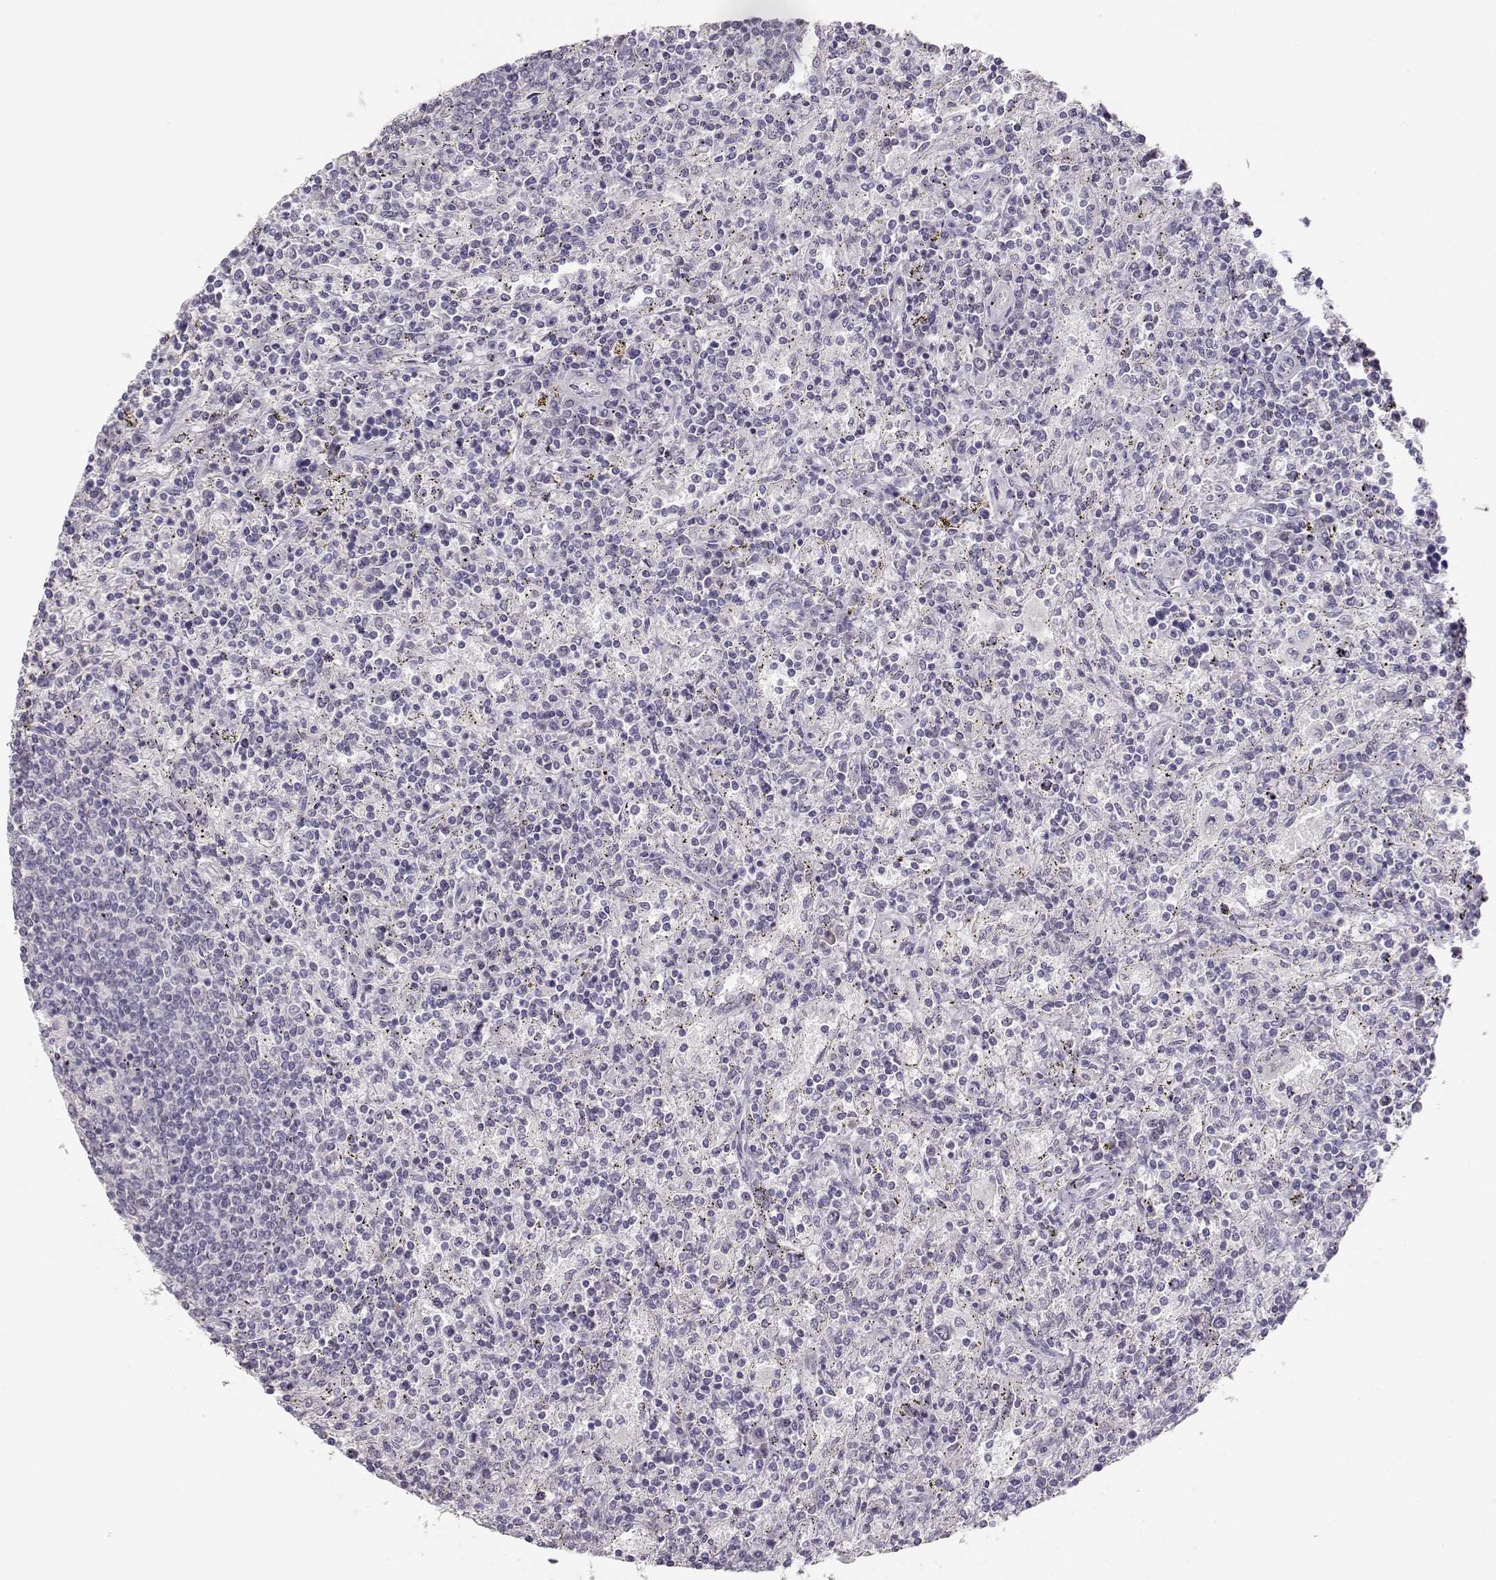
{"staining": {"intensity": "negative", "quantity": "none", "location": "none"}, "tissue": "lymphoma", "cell_type": "Tumor cells", "image_type": "cancer", "snomed": [{"axis": "morphology", "description": "Malignant lymphoma, non-Hodgkin's type, Low grade"}, {"axis": "topography", "description": "Spleen"}], "caption": "Protein analysis of malignant lymphoma, non-Hodgkin's type (low-grade) exhibits no significant positivity in tumor cells.", "gene": "TKTL1", "patient": {"sex": "male", "age": 62}}